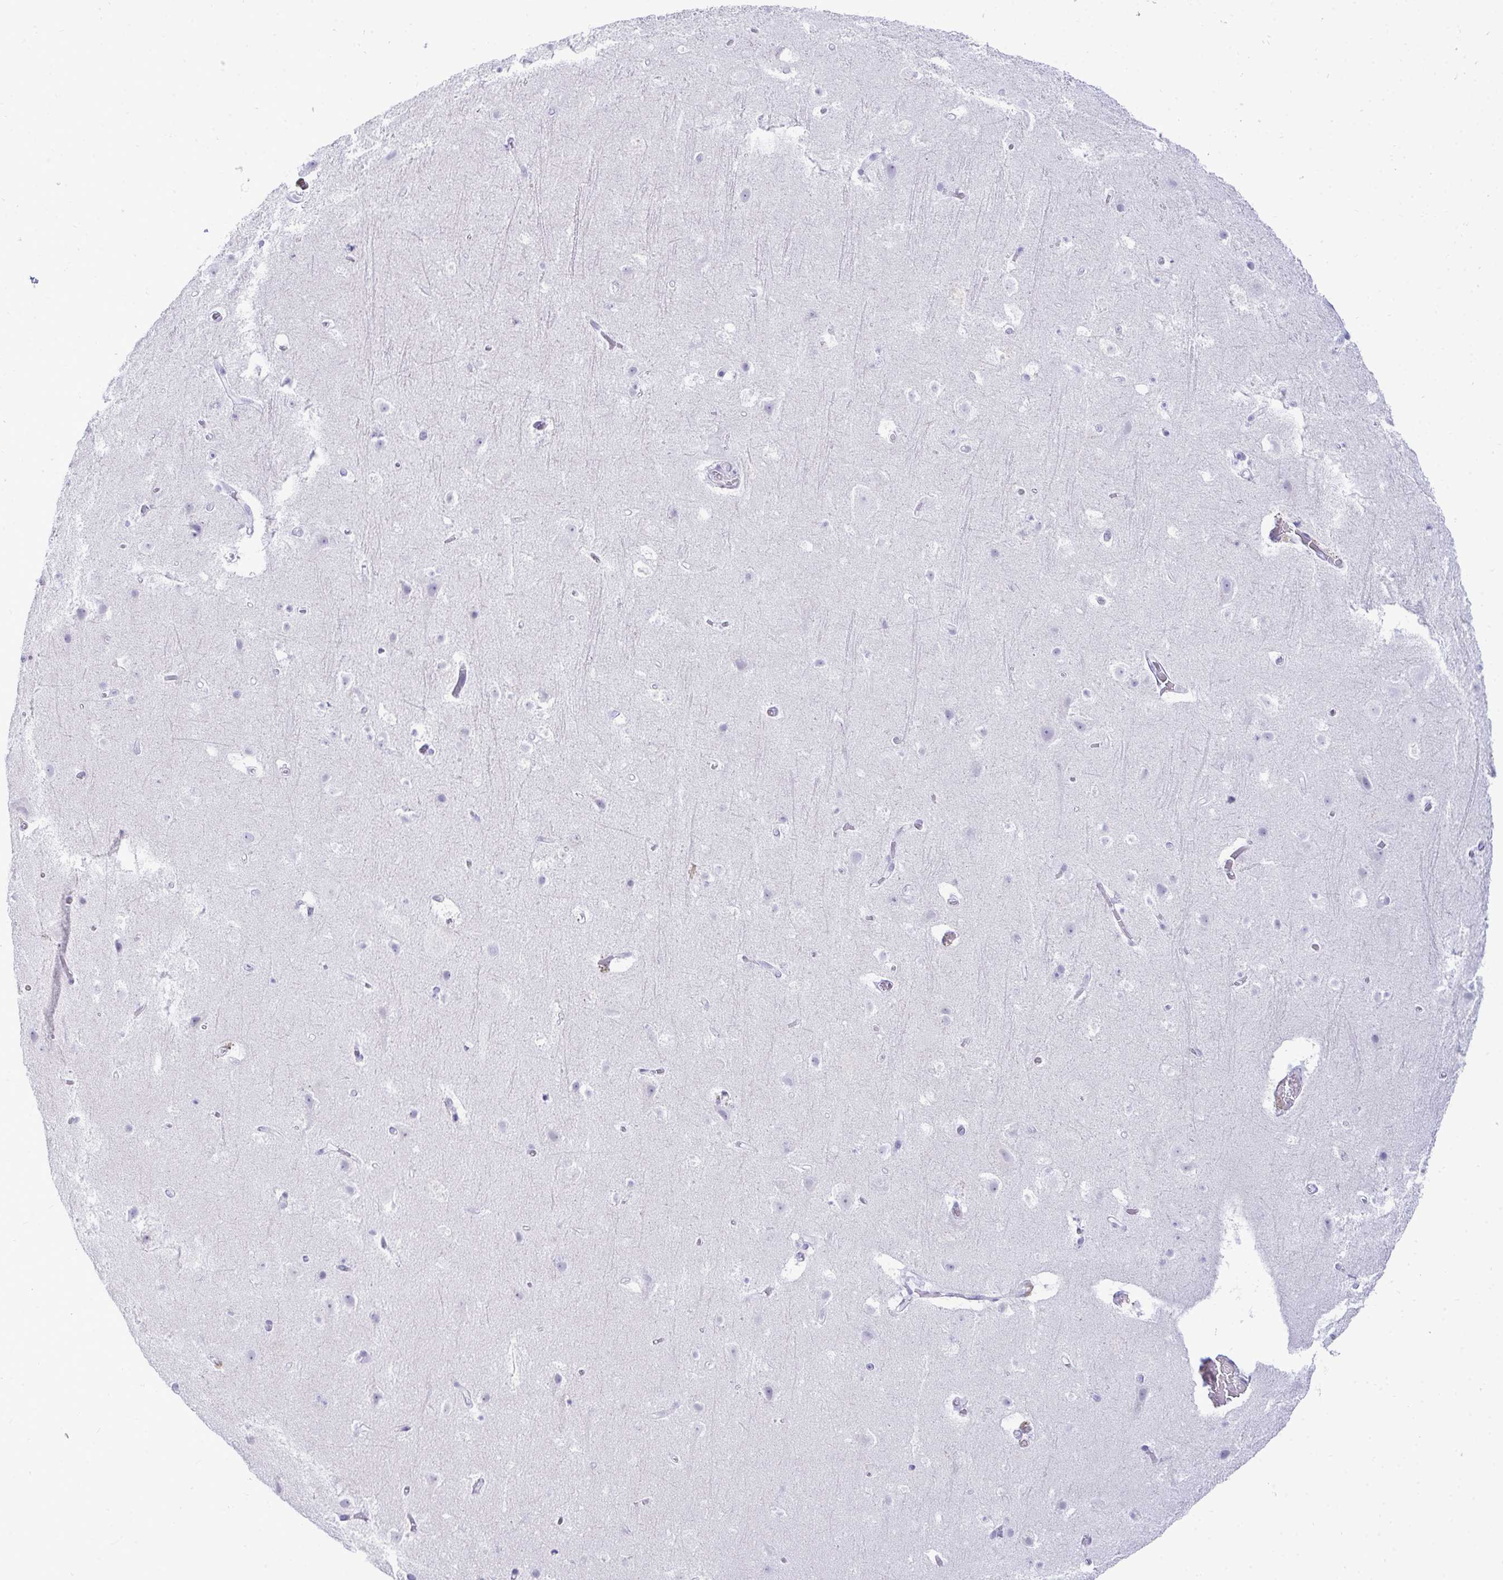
{"staining": {"intensity": "negative", "quantity": "none", "location": "none"}, "tissue": "cerebral cortex", "cell_type": "Endothelial cells", "image_type": "normal", "snomed": [{"axis": "morphology", "description": "Normal tissue, NOS"}, {"axis": "topography", "description": "Cerebral cortex"}], "caption": "IHC of unremarkable cerebral cortex reveals no expression in endothelial cells. The staining is performed using DAB (3,3'-diaminobenzidine) brown chromogen with nuclei counter-stained in using hematoxylin.", "gene": "HSPB6", "patient": {"sex": "female", "age": 42}}